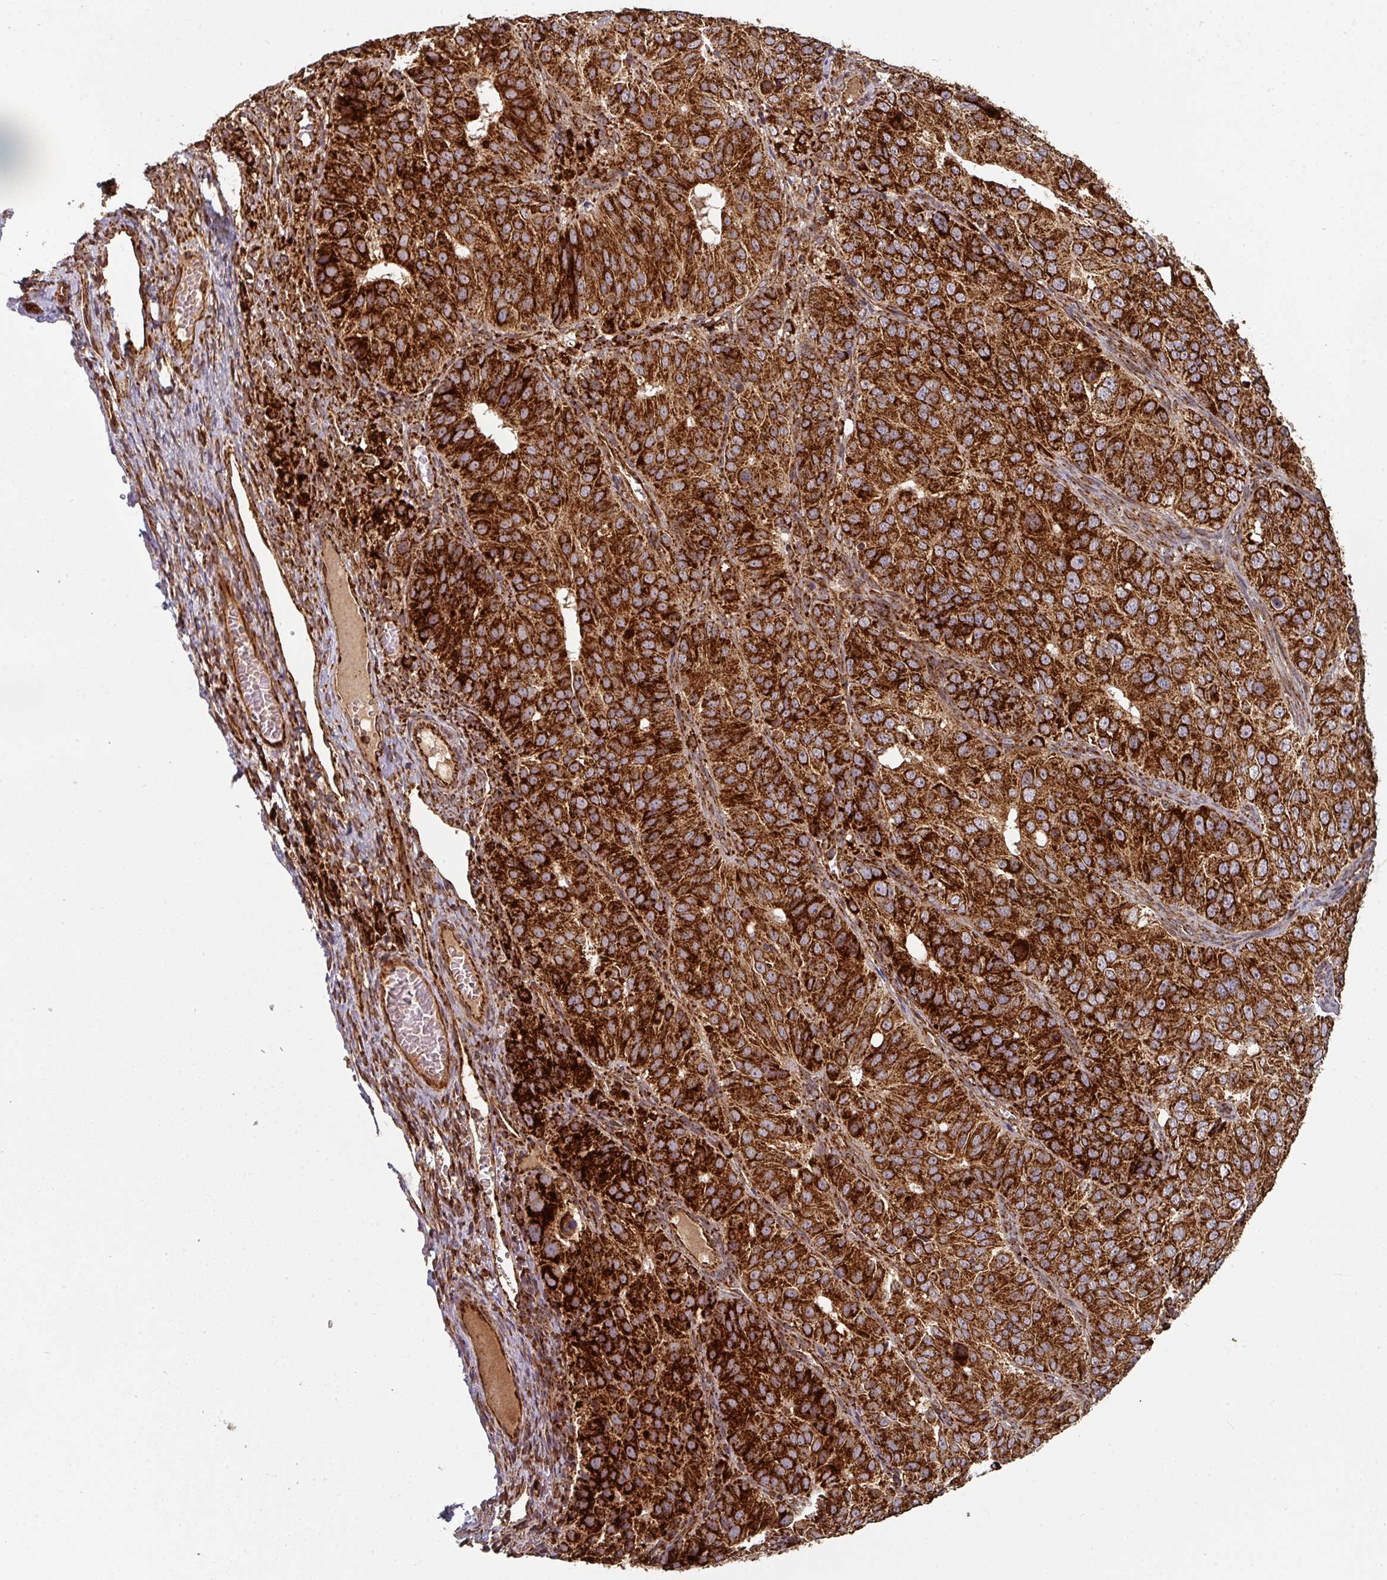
{"staining": {"intensity": "strong", "quantity": ">75%", "location": "cytoplasmic/membranous"}, "tissue": "ovarian cancer", "cell_type": "Tumor cells", "image_type": "cancer", "snomed": [{"axis": "morphology", "description": "Carcinoma, endometroid"}, {"axis": "topography", "description": "Ovary"}], "caption": "The immunohistochemical stain labels strong cytoplasmic/membranous expression in tumor cells of endometroid carcinoma (ovarian) tissue. (DAB (3,3'-diaminobenzidine) IHC, brown staining for protein, blue staining for nuclei).", "gene": "TRAP1", "patient": {"sex": "female", "age": 51}}